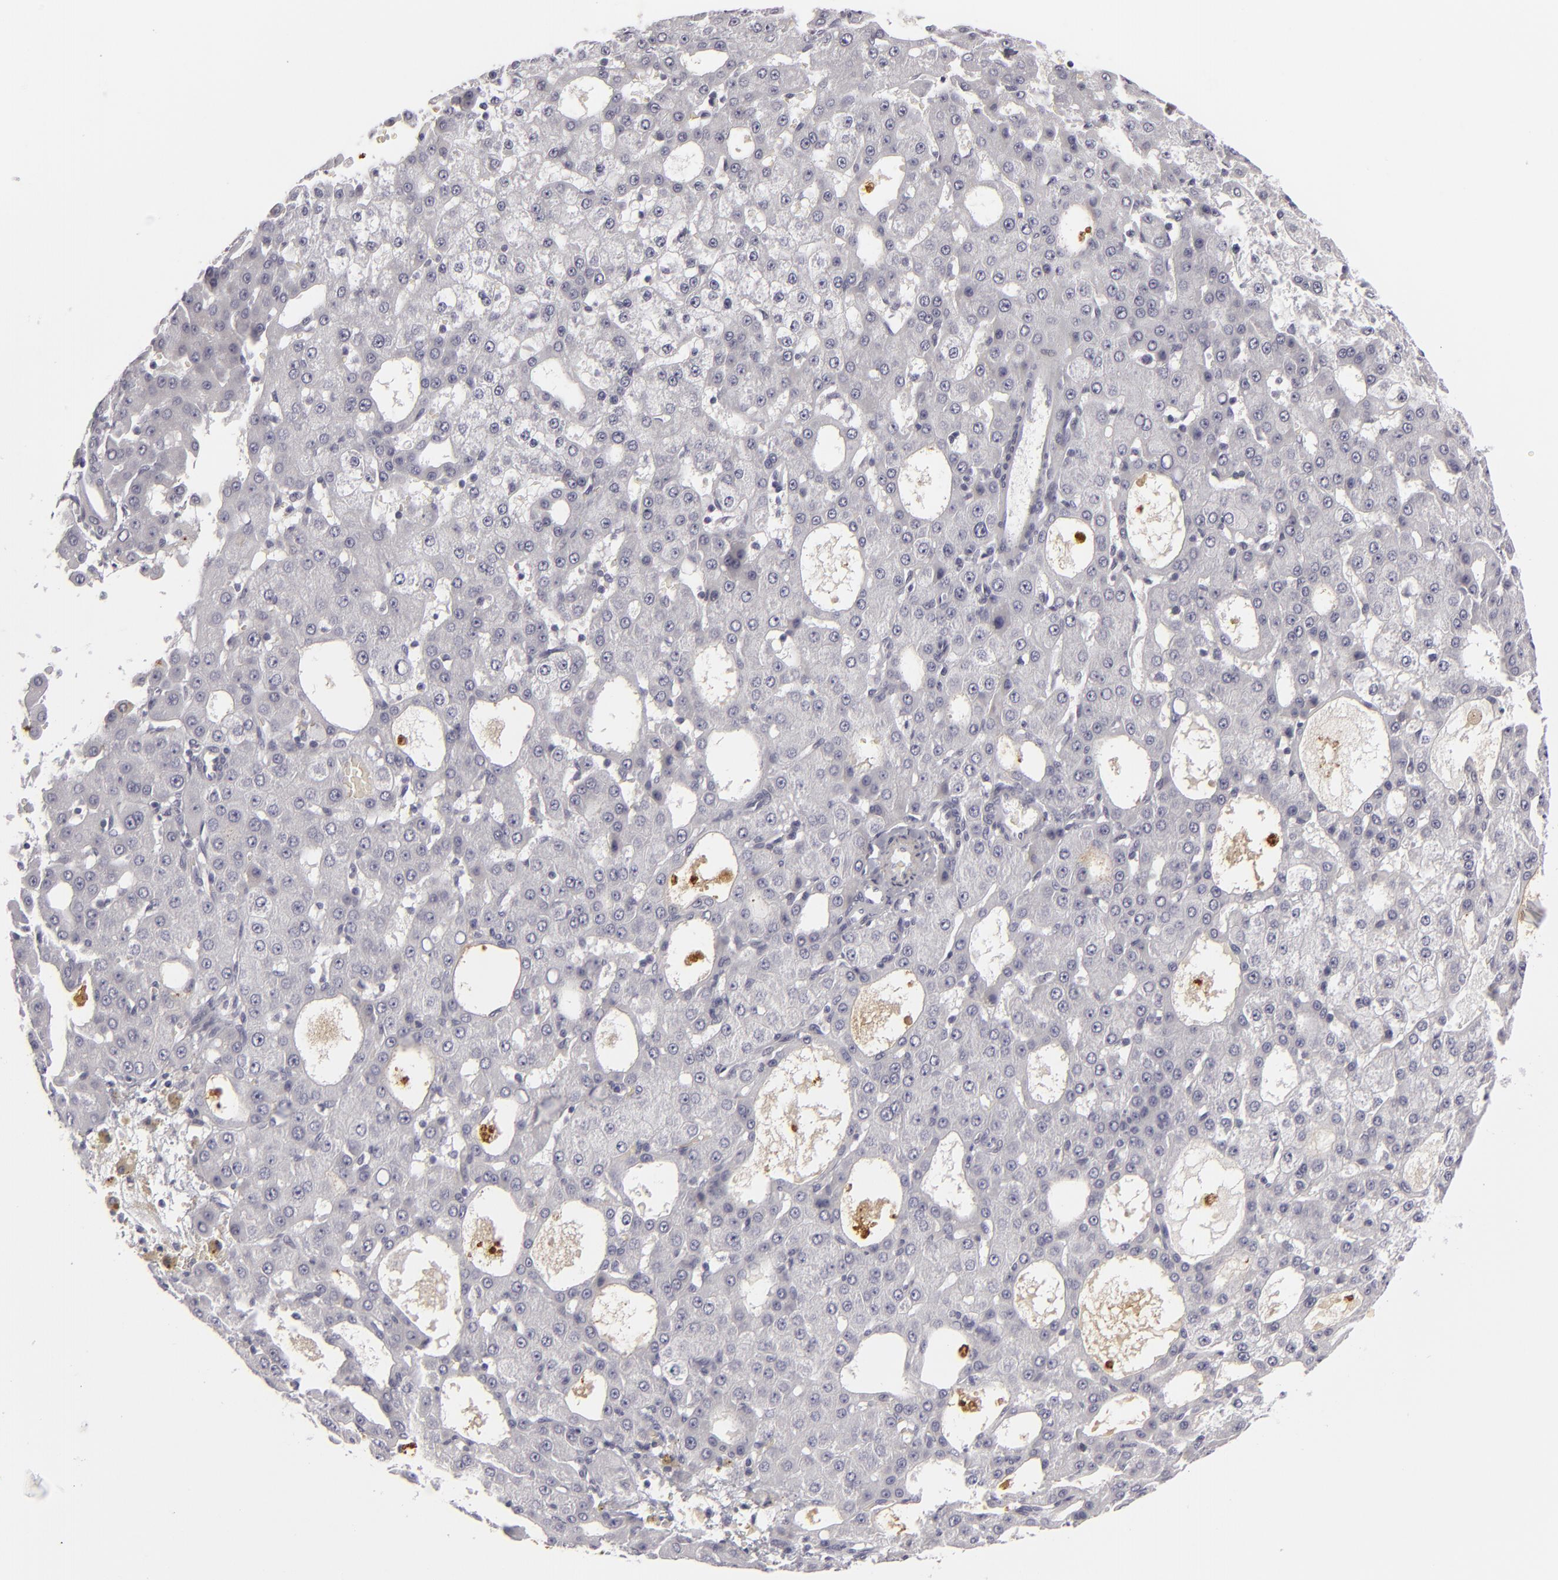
{"staining": {"intensity": "negative", "quantity": "none", "location": "none"}, "tissue": "liver cancer", "cell_type": "Tumor cells", "image_type": "cancer", "snomed": [{"axis": "morphology", "description": "Carcinoma, Hepatocellular, NOS"}, {"axis": "topography", "description": "Liver"}], "caption": "DAB immunohistochemical staining of liver hepatocellular carcinoma reveals no significant positivity in tumor cells. (DAB immunohistochemistry, high magnification).", "gene": "C9", "patient": {"sex": "male", "age": 47}}